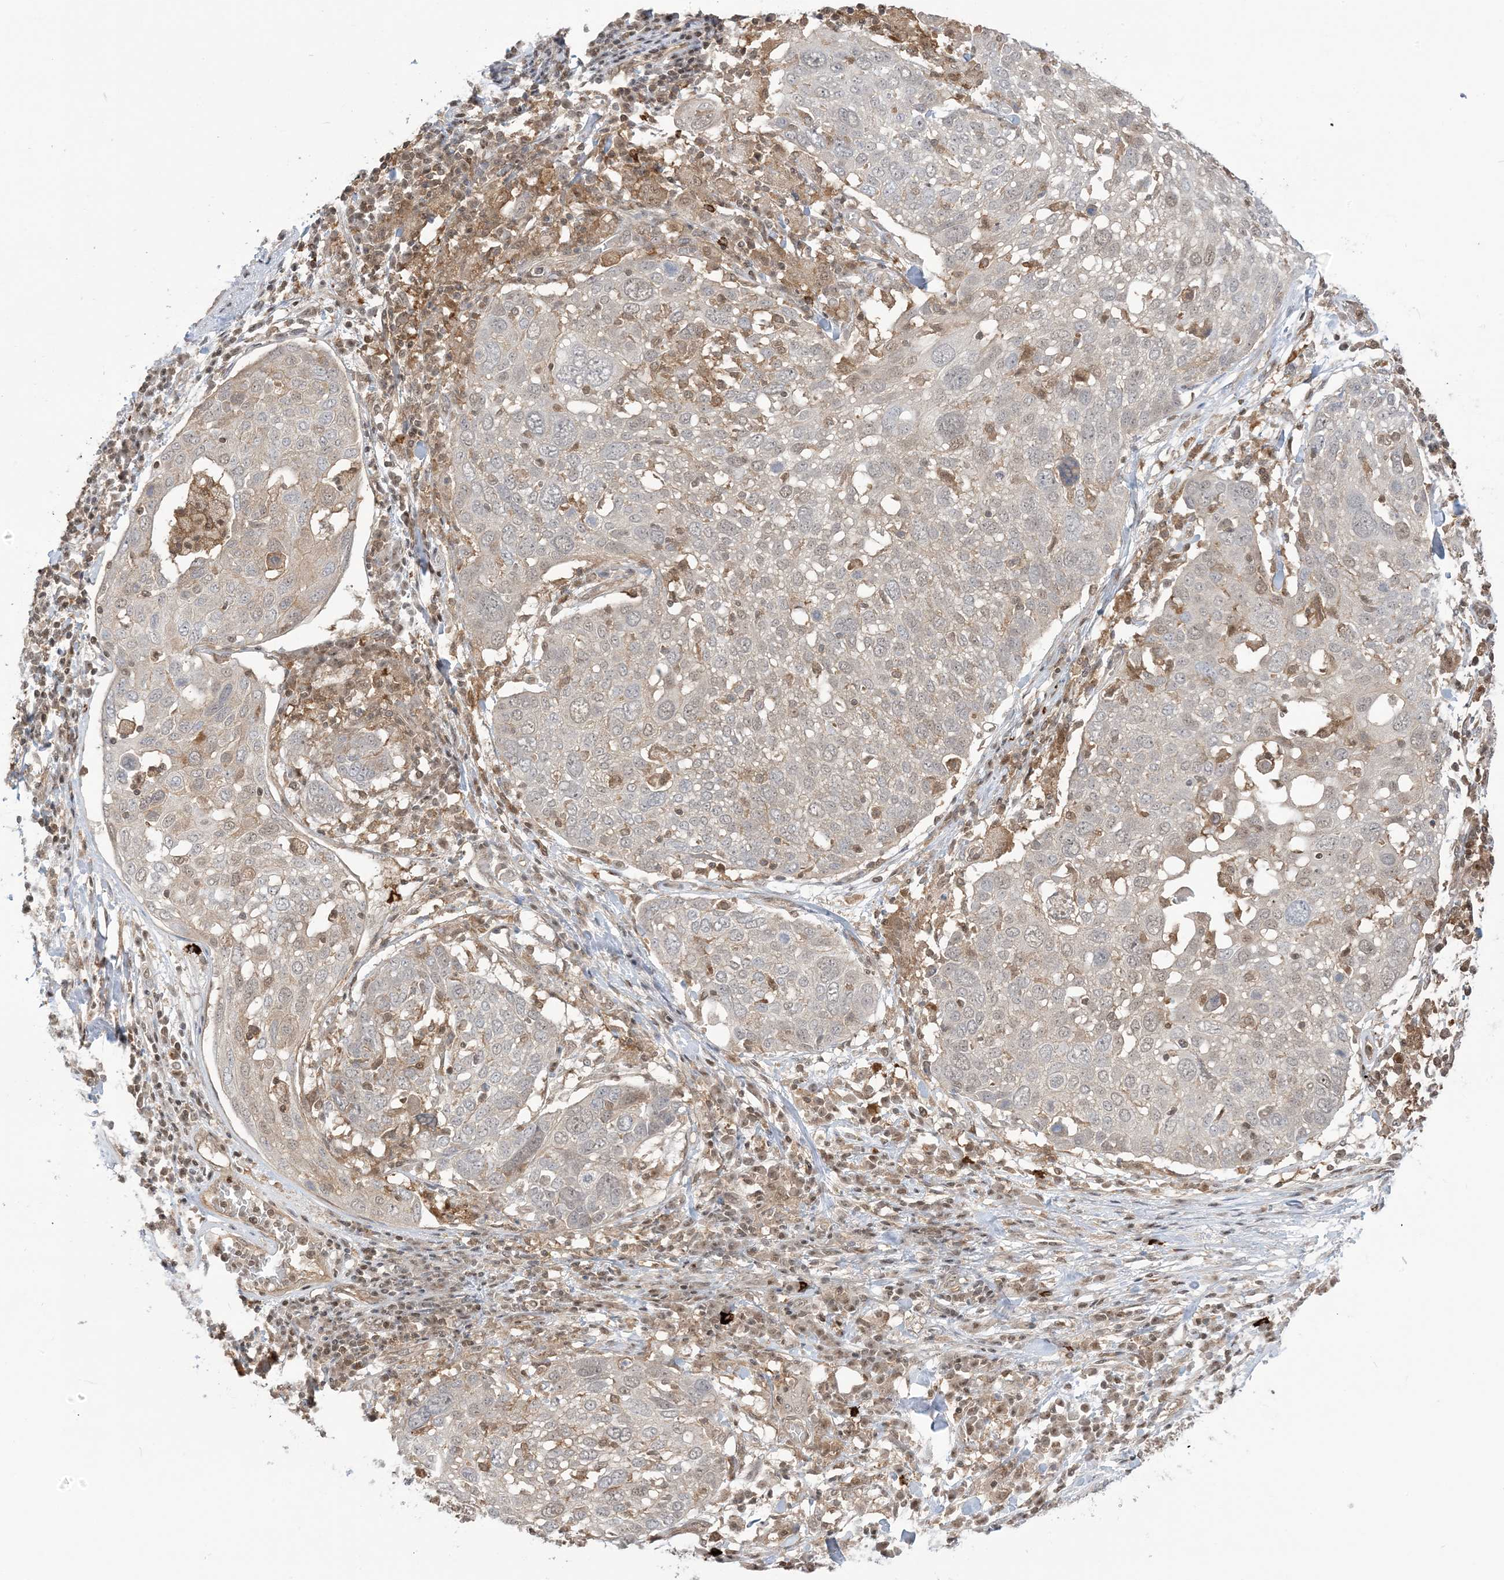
{"staining": {"intensity": "negative", "quantity": "none", "location": "none"}, "tissue": "lung cancer", "cell_type": "Tumor cells", "image_type": "cancer", "snomed": [{"axis": "morphology", "description": "Squamous cell carcinoma, NOS"}, {"axis": "topography", "description": "Lung"}], "caption": "Tumor cells show no significant protein expression in lung cancer.", "gene": "PPP1R7", "patient": {"sex": "male", "age": 65}}